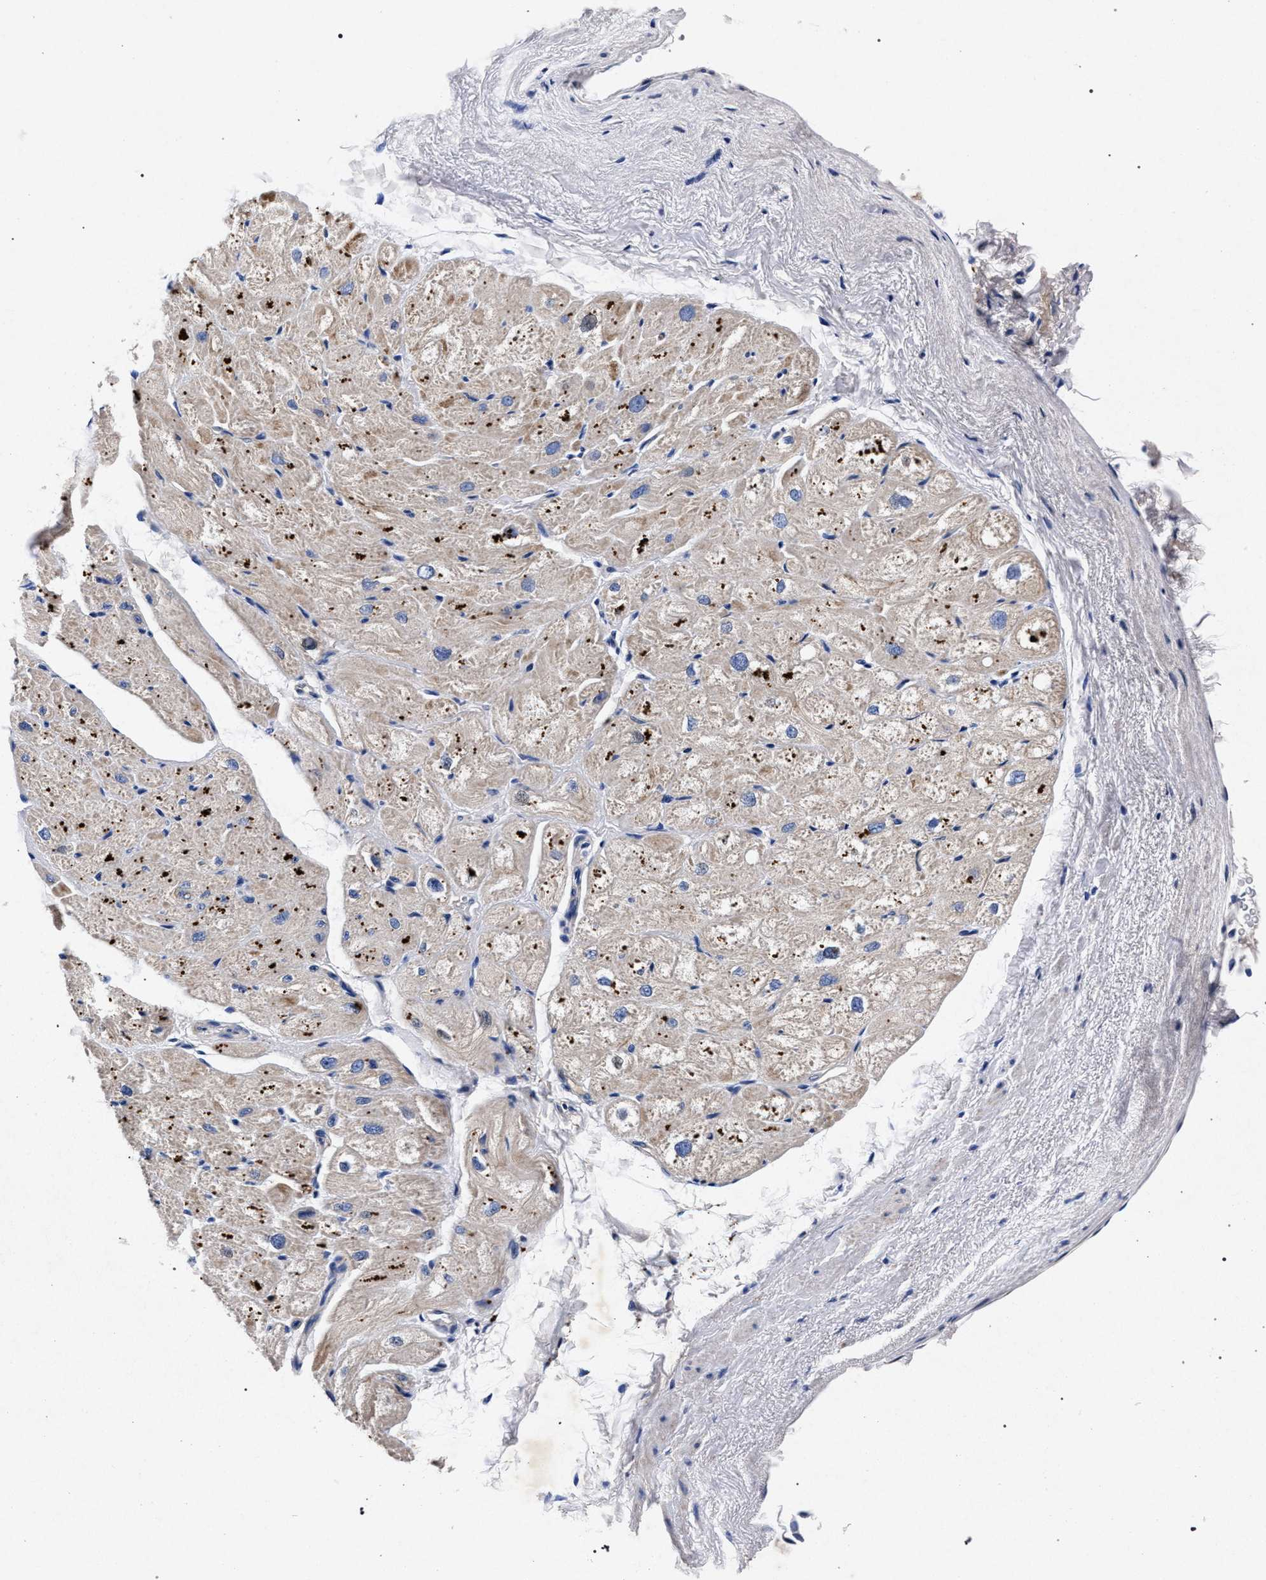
{"staining": {"intensity": "moderate", "quantity": "25%-75%", "location": "cytoplasmic/membranous"}, "tissue": "heart muscle", "cell_type": "Cardiomyocytes", "image_type": "normal", "snomed": [{"axis": "morphology", "description": "Normal tissue, NOS"}, {"axis": "topography", "description": "Heart"}], "caption": "Cardiomyocytes demonstrate moderate cytoplasmic/membranous positivity in approximately 25%-75% of cells in unremarkable heart muscle. (DAB (3,3'-diaminobenzidine) IHC, brown staining for protein, blue staining for nuclei).", "gene": "HSD17B14", "patient": {"sex": "male", "age": 49}}